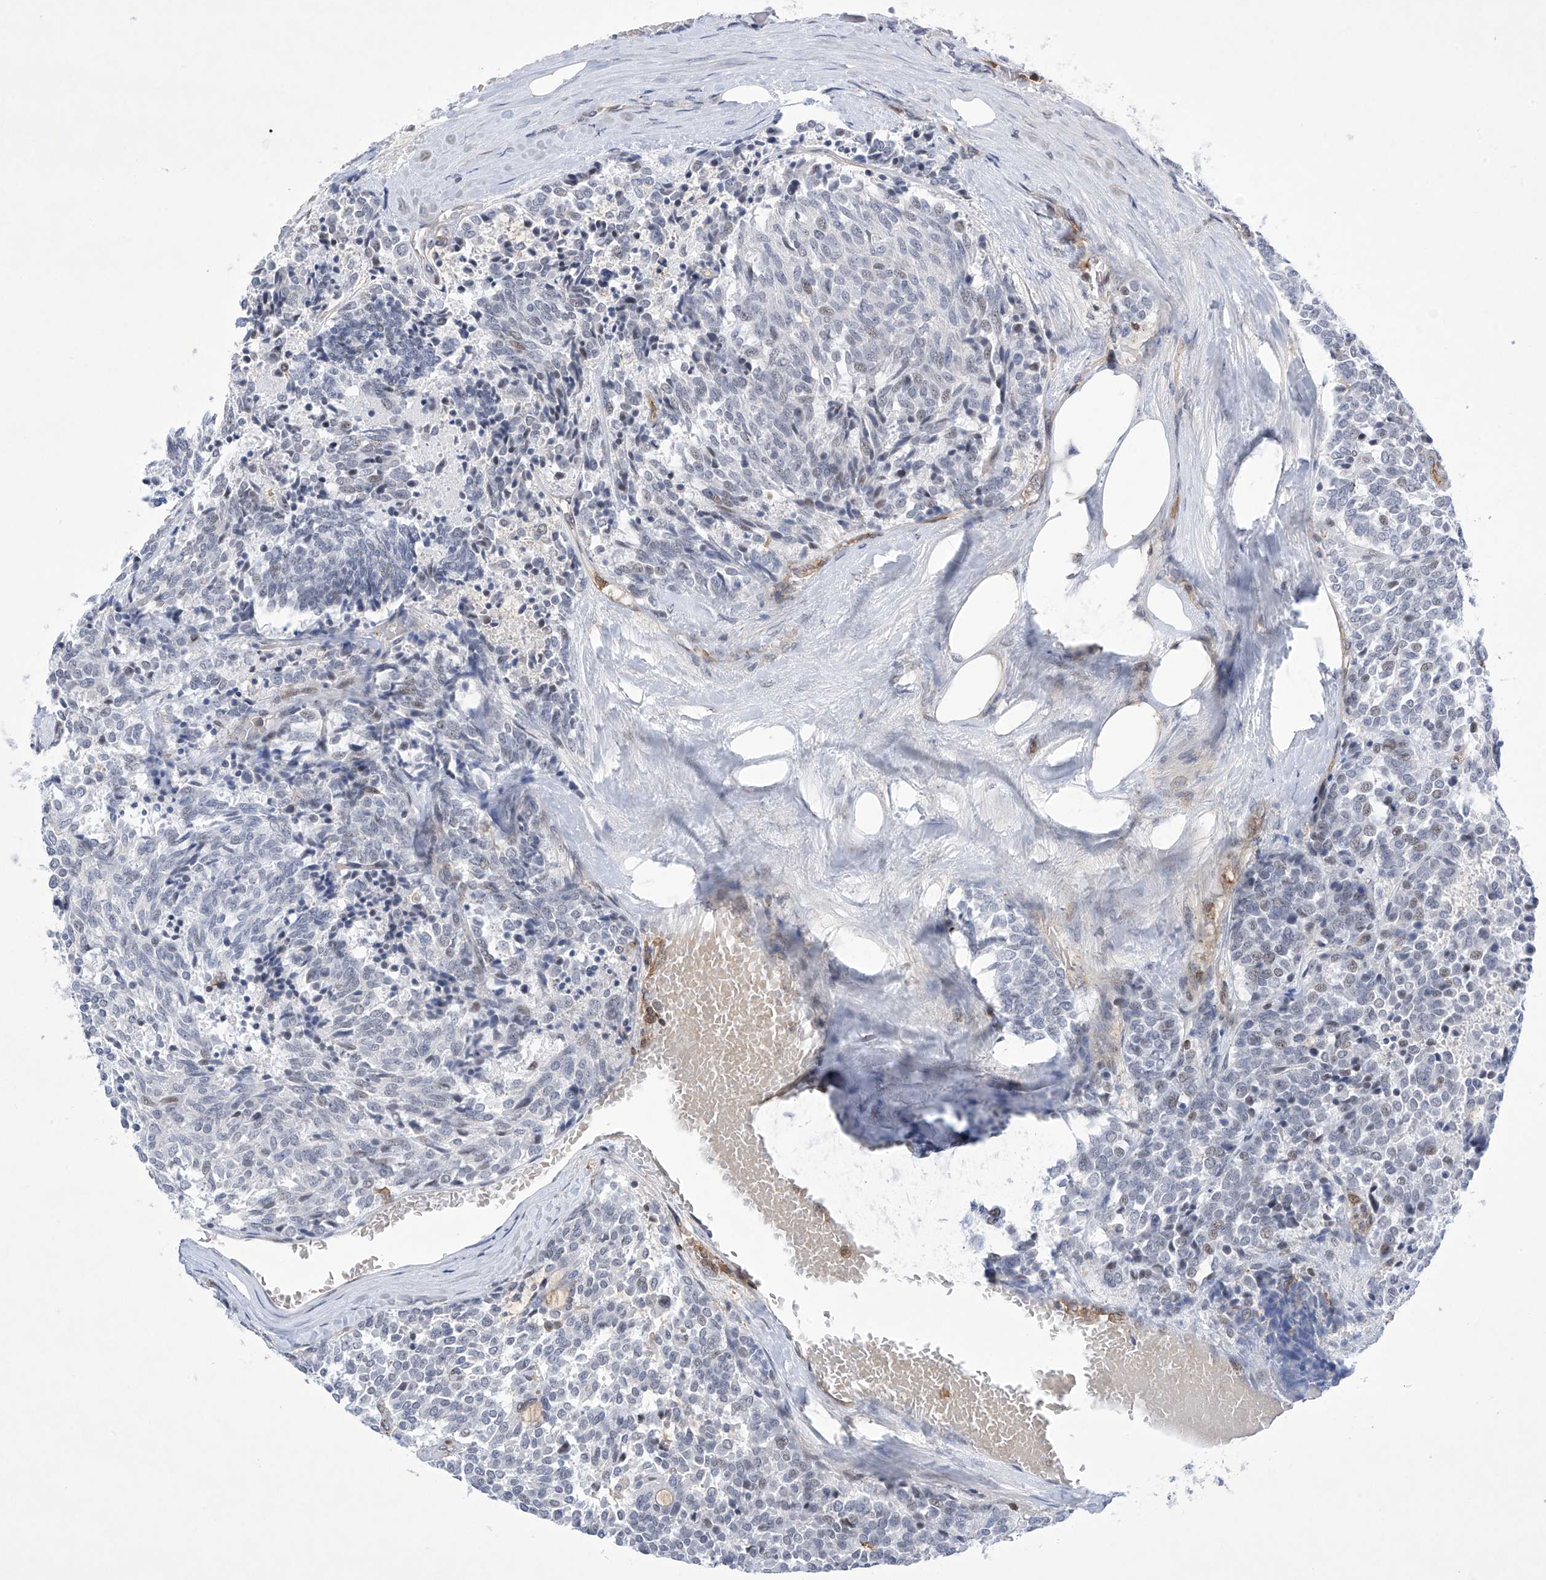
{"staining": {"intensity": "negative", "quantity": "none", "location": "none"}, "tissue": "carcinoid", "cell_type": "Tumor cells", "image_type": "cancer", "snomed": [{"axis": "morphology", "description": "Carcinoid, malignant, NOS"}, {"axis": "topography", "description": "Pancreas"}], "caption": "Human malignant carcinoid stained for a protein using immunohistochemistry displays no staining in tumor cells.", "gene": "MSL3", "patient": {"sex": "female", "age": 54}}